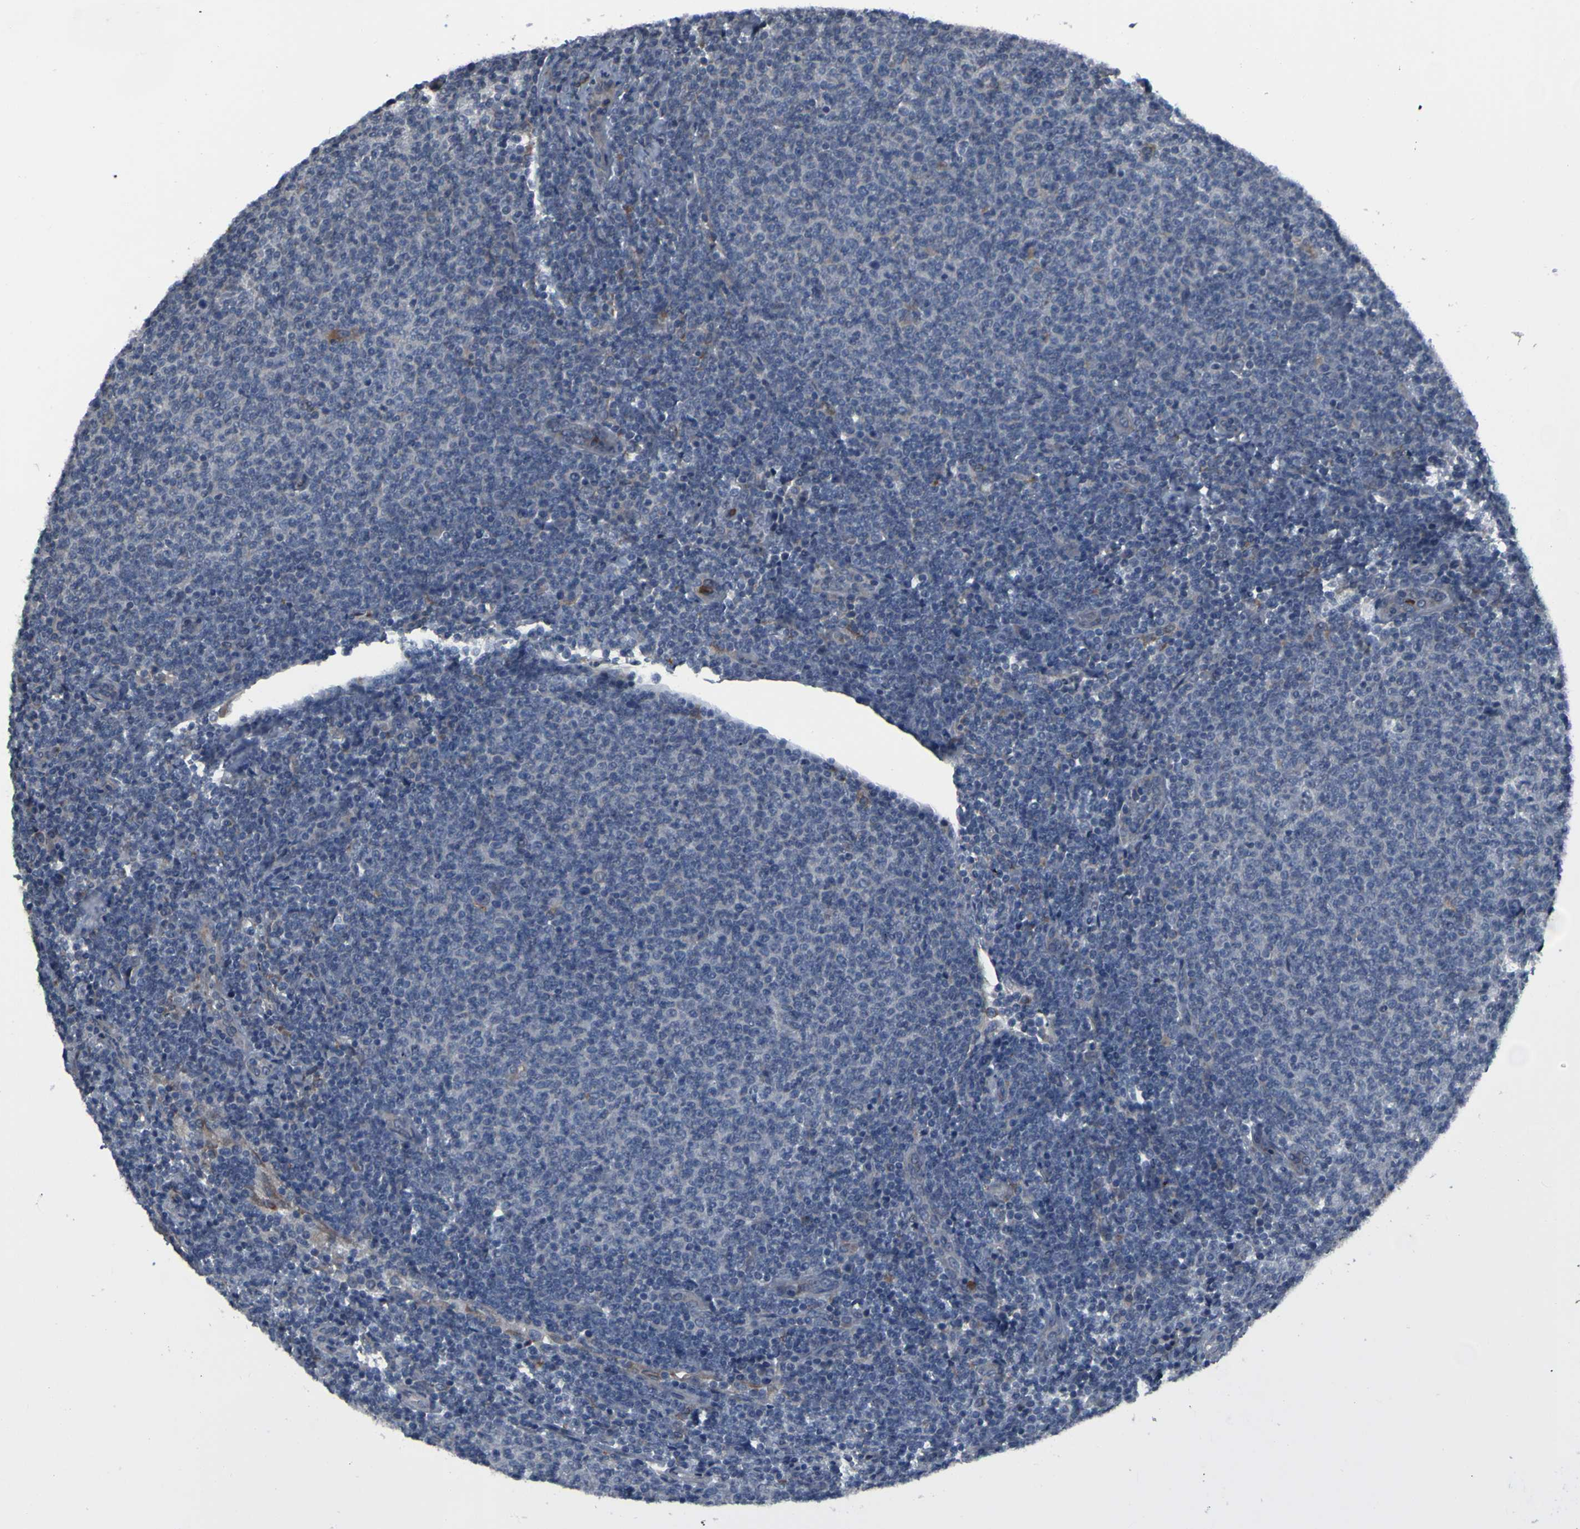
{"staining": {"intensity": "negative", "quantity": "none", "location": "none"}, "tissue": "lymphoma", "cell_type": "Tumor cells", "image_type": "cancer", "snomed": [{"axis": "morphology", "description": "Malignant lymphoma, non-Hodgkin's type, Low grade"}, {"axis": "topography", "description": "Lymph node"}], "caption": "Low-grade malignant lymphoma, non-Hodgkin's type was stained to show a protein in brown. There is no significant positivity in tumor cells.", "gene": "GRAMD1A", "patient": {"sex": "male", "age": 66}}